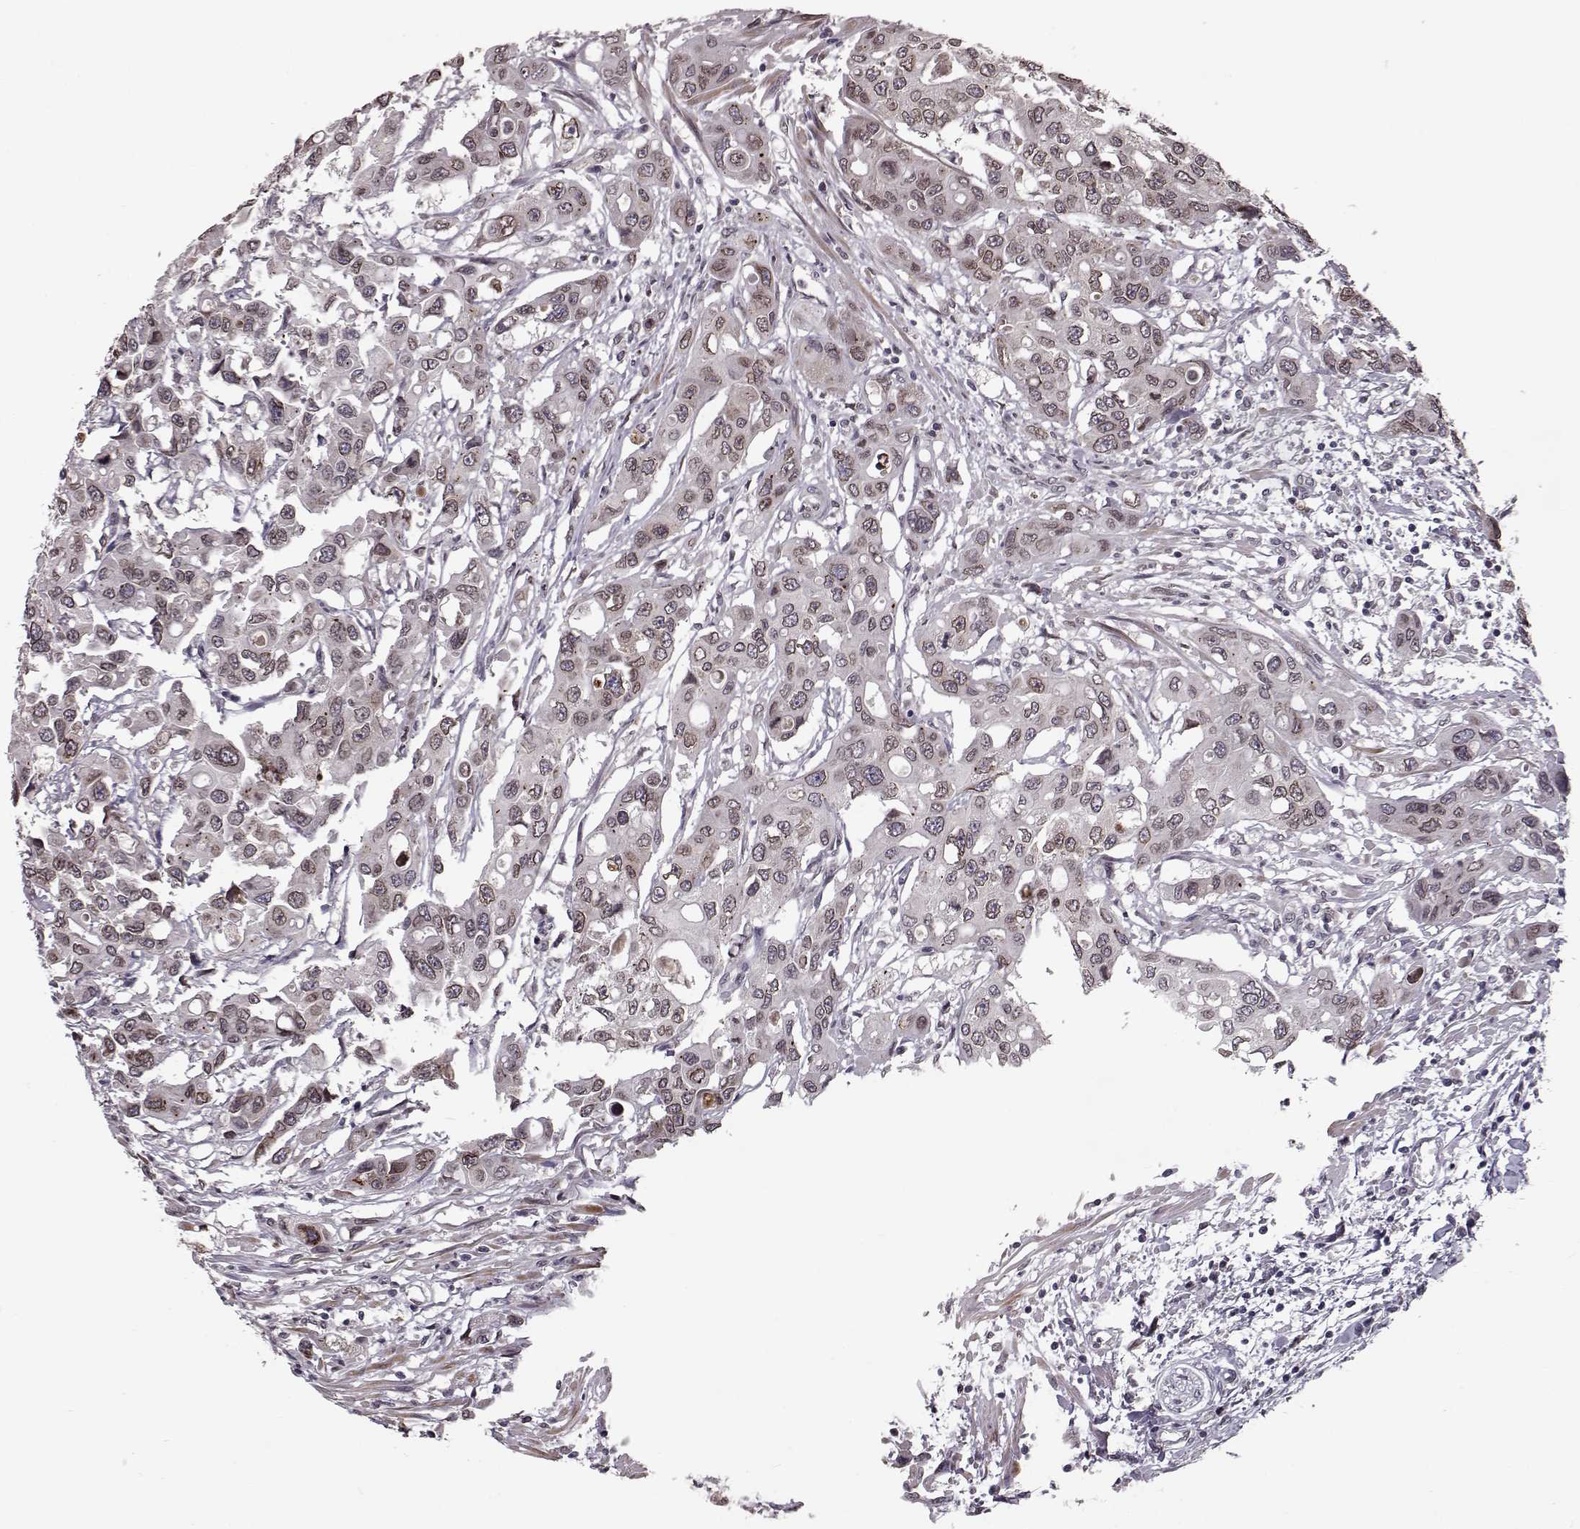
{"staining": {"intensity": "weak", "quantity": "25%-75%", "location": "cytoplasmic/membranous,nuclear"}, "tissue": "colorectal cancer", "cell_type": "Tumor cells", "image_type": "cancer", "snomed": [{"axis": "morphology", "description": "Adenocarcinoma, NOS"}, {"axis": "topography", "description": "Colon"}], "caption": "Immunohistochemical staining of colorectal cancer (adenocarcinoma) exhibits weak cytoplasmic/membranous and nuclear protein expression in about 25%-75% of tumor cells.", "gene": "NUP37", "patient": {"sex": "male", "age": 77}}